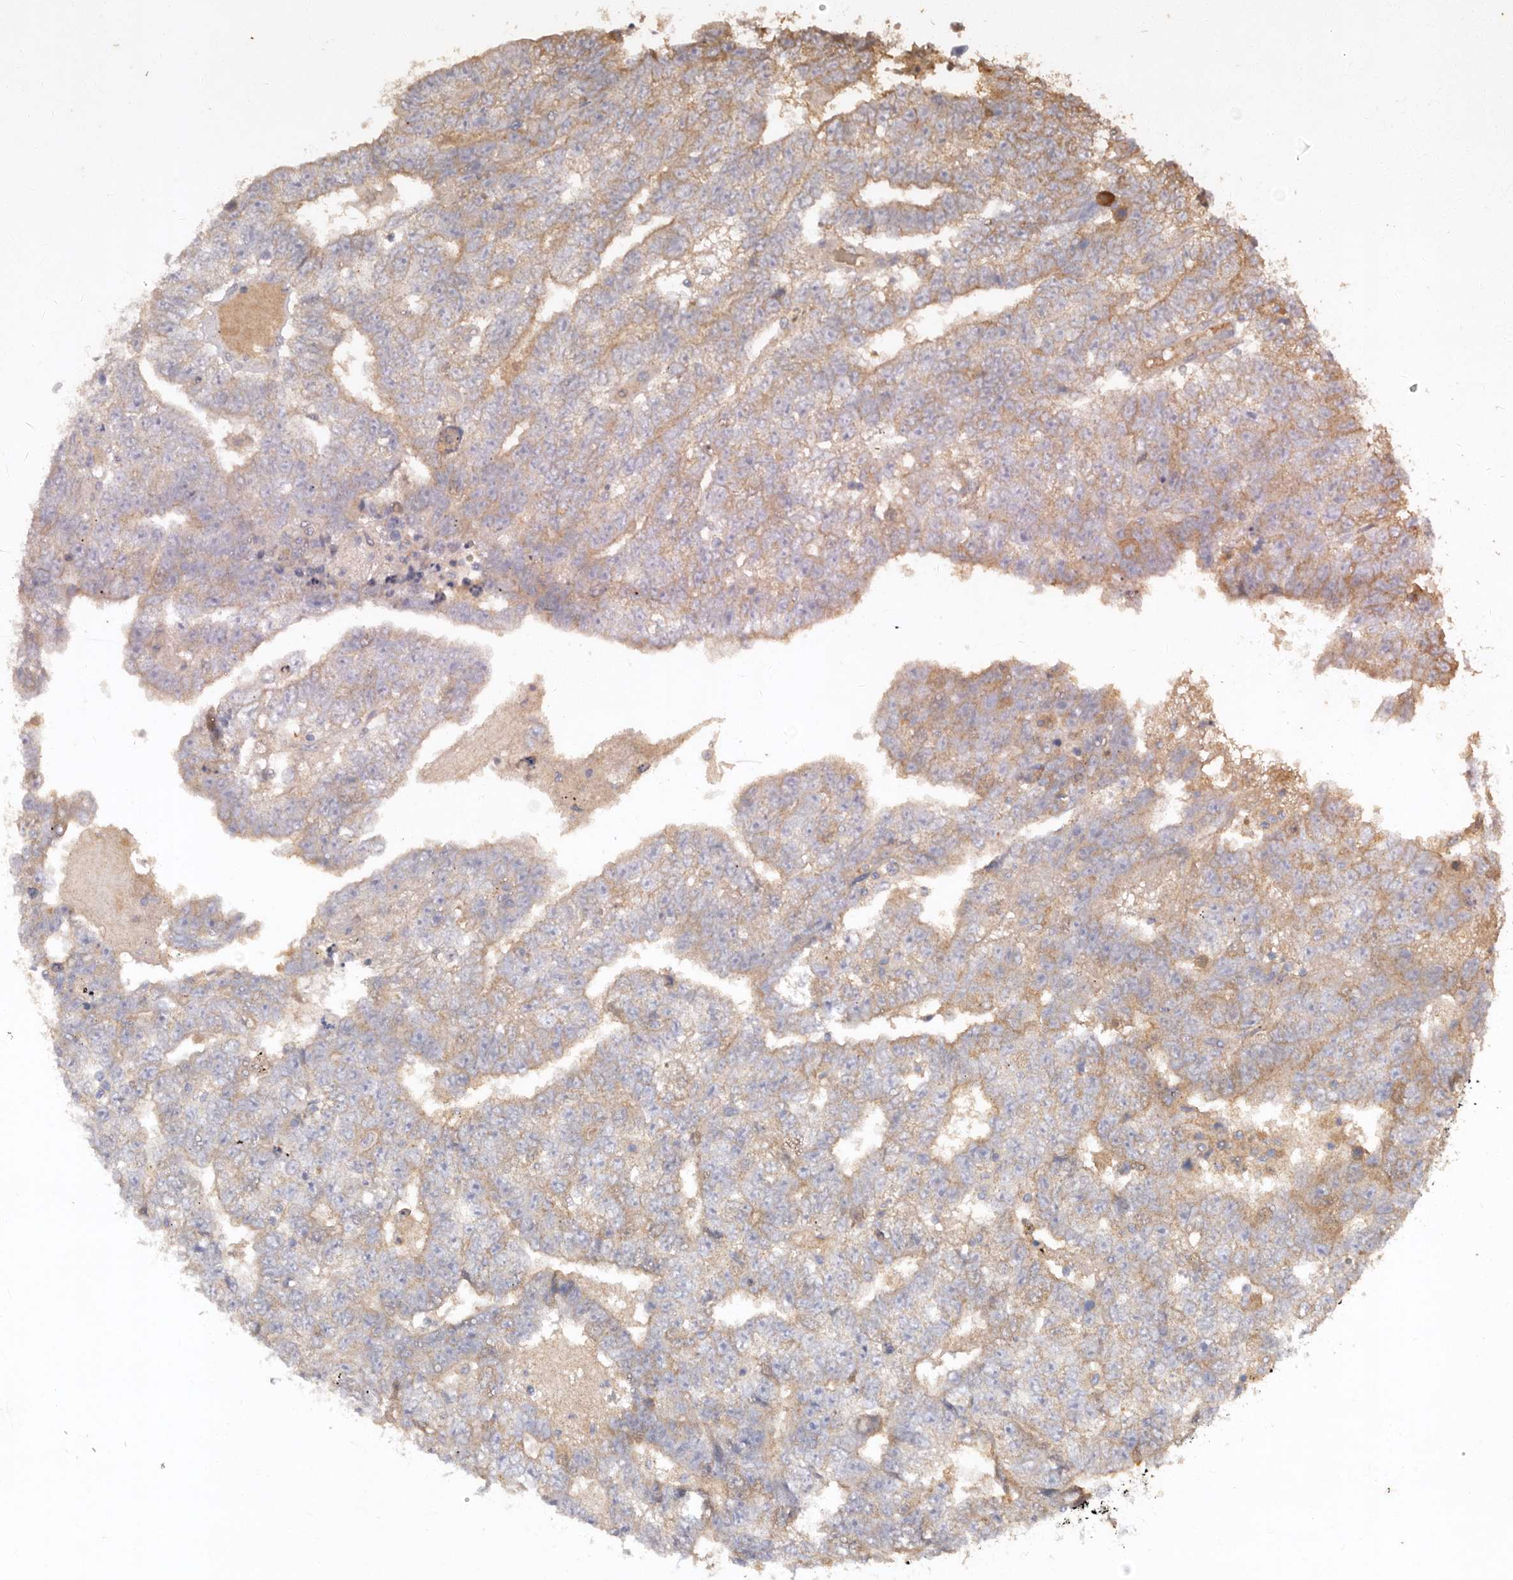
{"staining": {"intensity": "weak", "quantity": "25%-75%", "location": "cytoplasmic/membranous"}, "tissue": "testis cancer", "cell_type": "Tumor cells", "image_type": "cancer", "snomed": [{"axis": "morphology", "description": "Carcinoma, Embryonal, NOS"}, {"axis": "topography", "description": "Testis"}], "caption": "This is an image of immunohistochemistry (IHC) staining of embryonal carcinoma (testis), which shows weak positivity in the cytoplasmic/membranous of tumor cells.", "gene": "FARS2", "patient": {"sex": "male", "age": 25}}